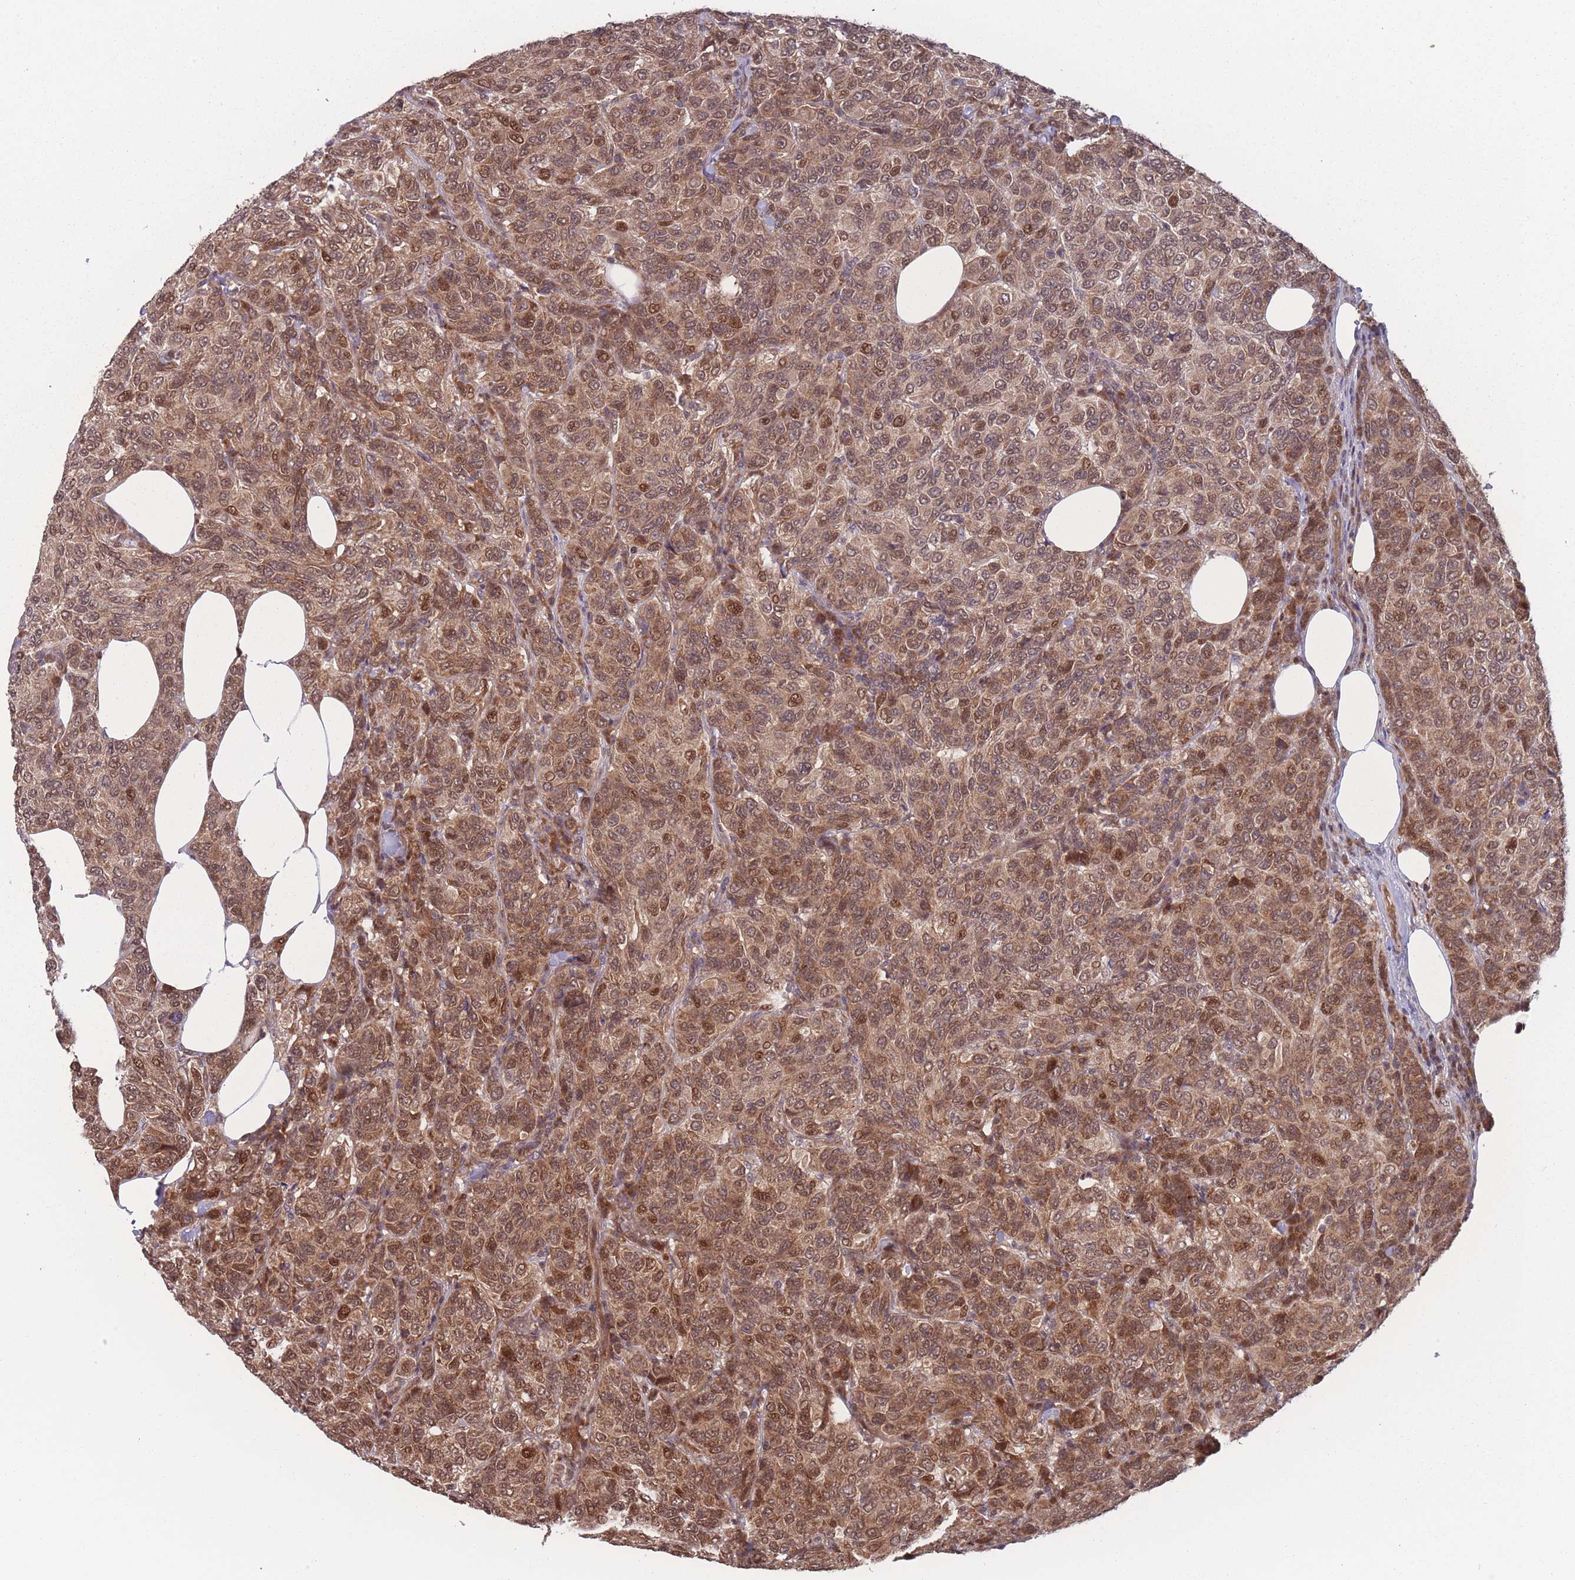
{"staining": {"intensity": "moderate", "quantity": ">75%", "location": "cytoplasmic/membranous,nuclear"}, "tissue": "breast cancer", "cell_type": "Tumor cells", "image_type": "cancer", "snomed": [{"axis": "morphology", "description": "Duct carcinoma"}, {"axis": "topography", "description": "Breast"}], "caption": "The micrograph demonstrates staining of breast cancer, revealing moderate cytoplasmic/membranous and nuclear protein positivity (brown color) within tumor cells. The protein is stained brown, and the nuclei are stained in blue (DAB (3,3'-diaminobenzidine) IHC with brightfield microscopy, high magnification).", "gene": "RPS18", "patient": {"sex": "female", "age": 55}}